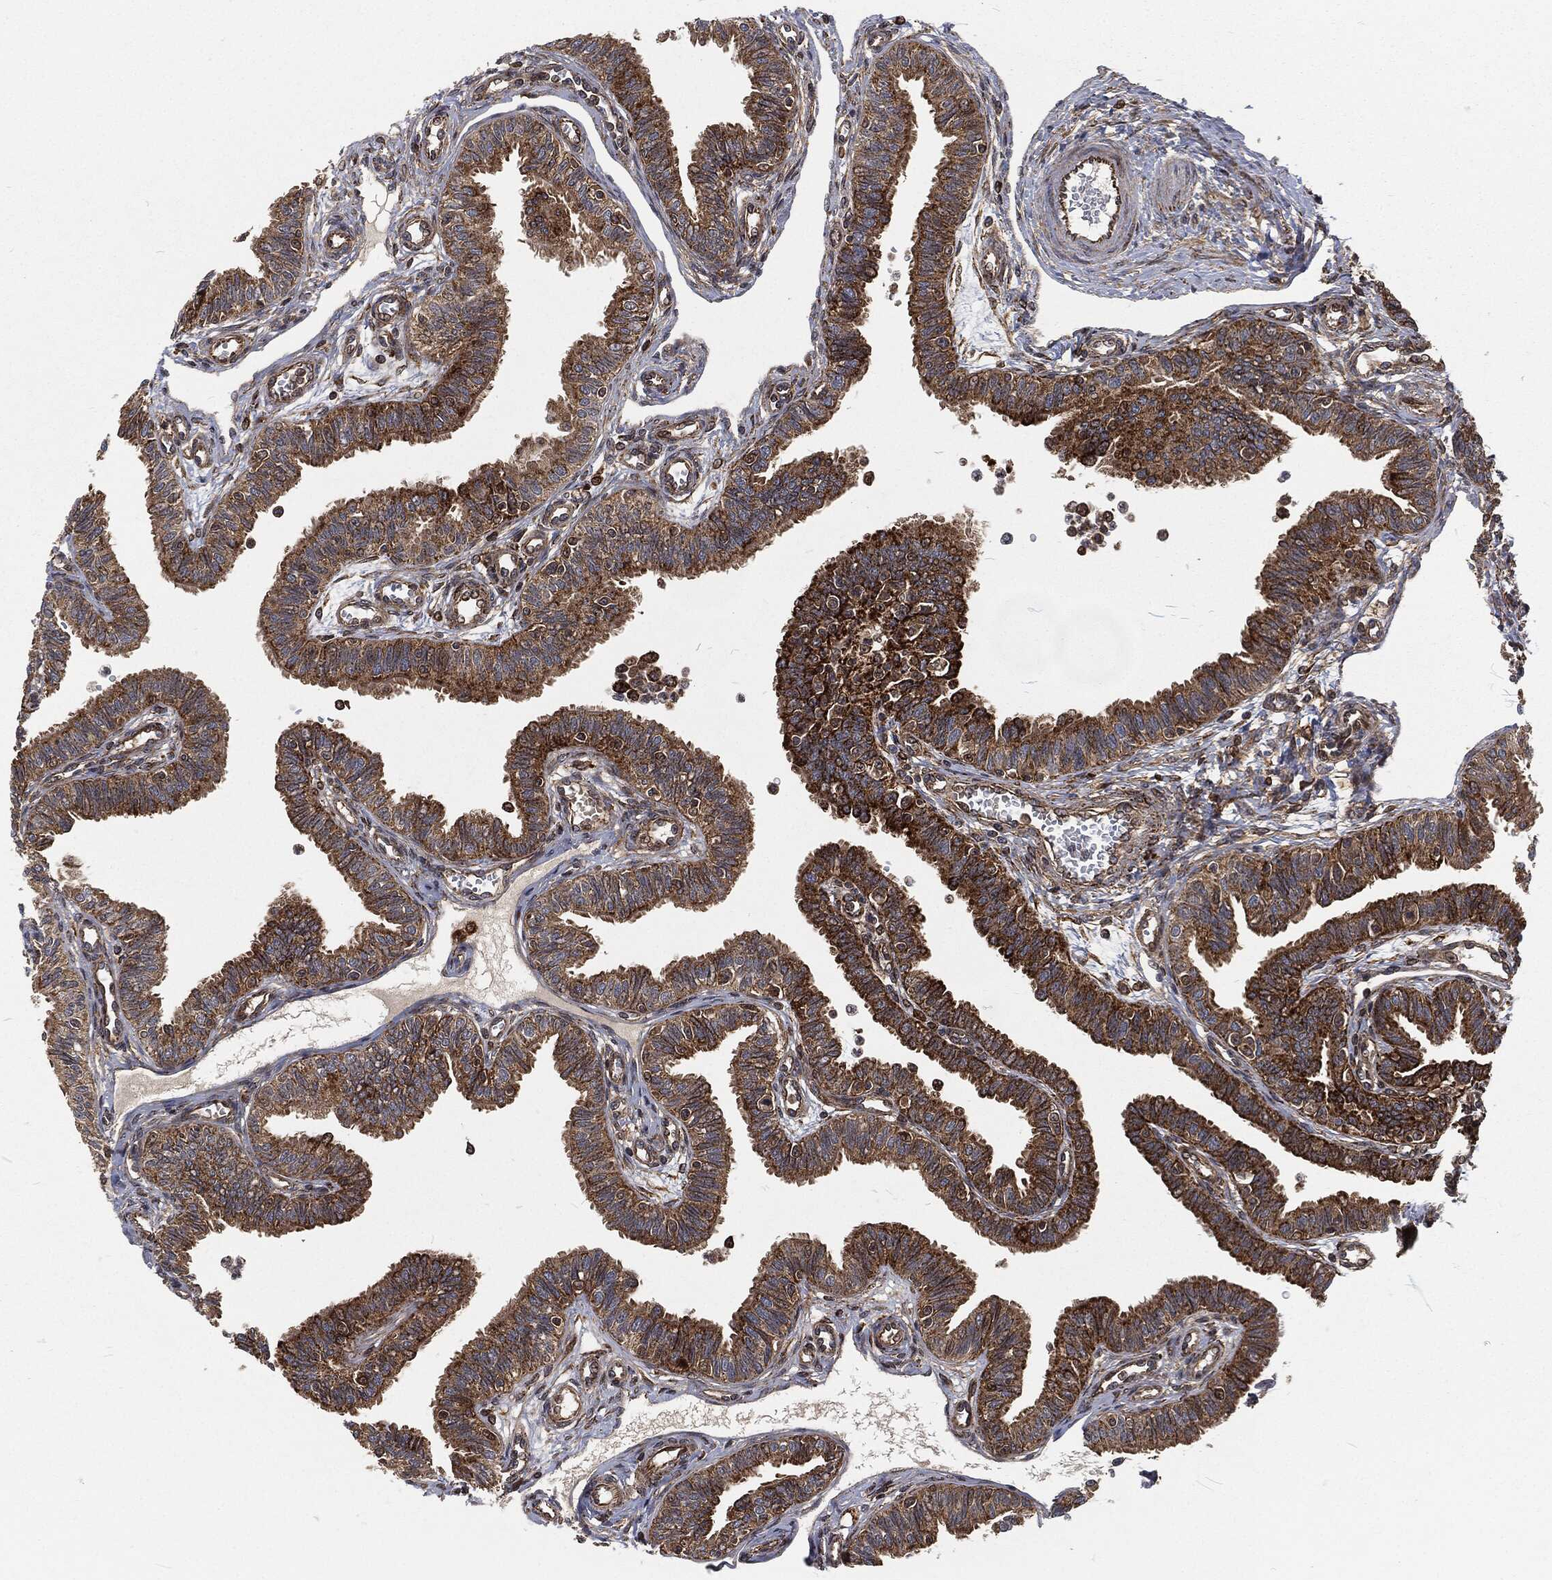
{"staining": {"intensity": "strong", "quantity": ">75%", "location": "cytoplasmic/membranous"}, "tissue": "fallopian tube", "cell_type": "Glandular cells", "image_type": "normal", "snomed": [{"axis": "morphology", "description": "Normal tissue, NOS"}, {"axis": "topography", "description": "Fallopian tube"}], "caption": "A brown stain shows strong cytoplasmic/membranous positivity of a protein in glandular cells of unremarkable human fallopian tube. Nuclei are stained in blue.", "gene": "RFTN1", "patient": {"sex": "female", "age": 36}}